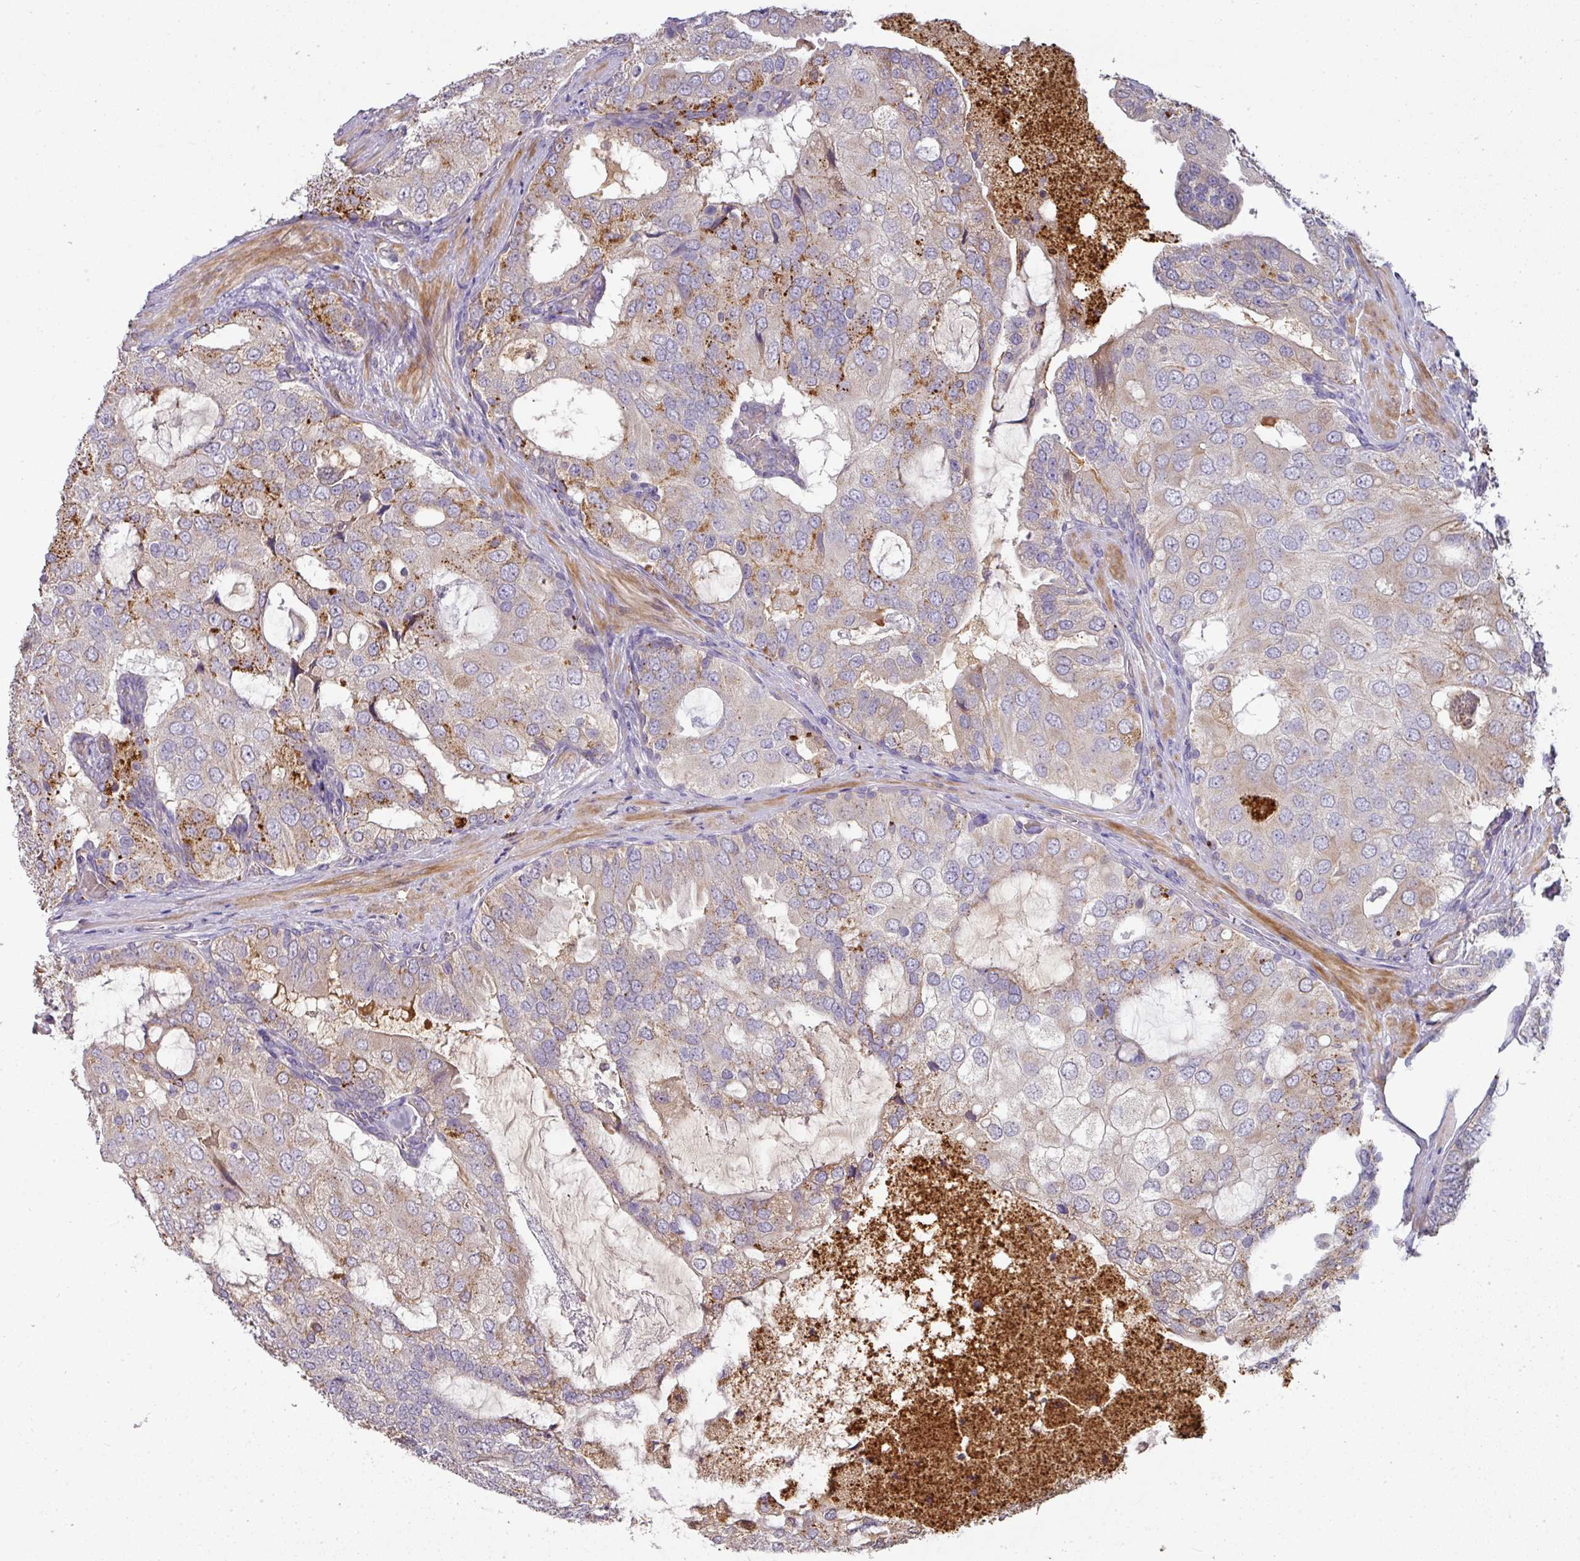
{"staining": {"intensity": "moderate", "quantity": "<25%", "location": "cytoplasmic/membranous"}, "tissue": "prostate cancer", "cell_type": "Tumor cells", "image_type": "cancer", "snomed": [{"axis": "morphology", "description": "Adenocarcinoma, High grade"}, {"axis": "topography", "description": "Prostate"}], "caption": "Immunohistochemical staining of human prostate adenocarcinoma (high-grade) shows low levels of moderate cytoplasmic/membranous protein staining in approximately <25% of tumor cells.", "gene": "ZNF266", "patient": {"sex": "male", "age": 55}}